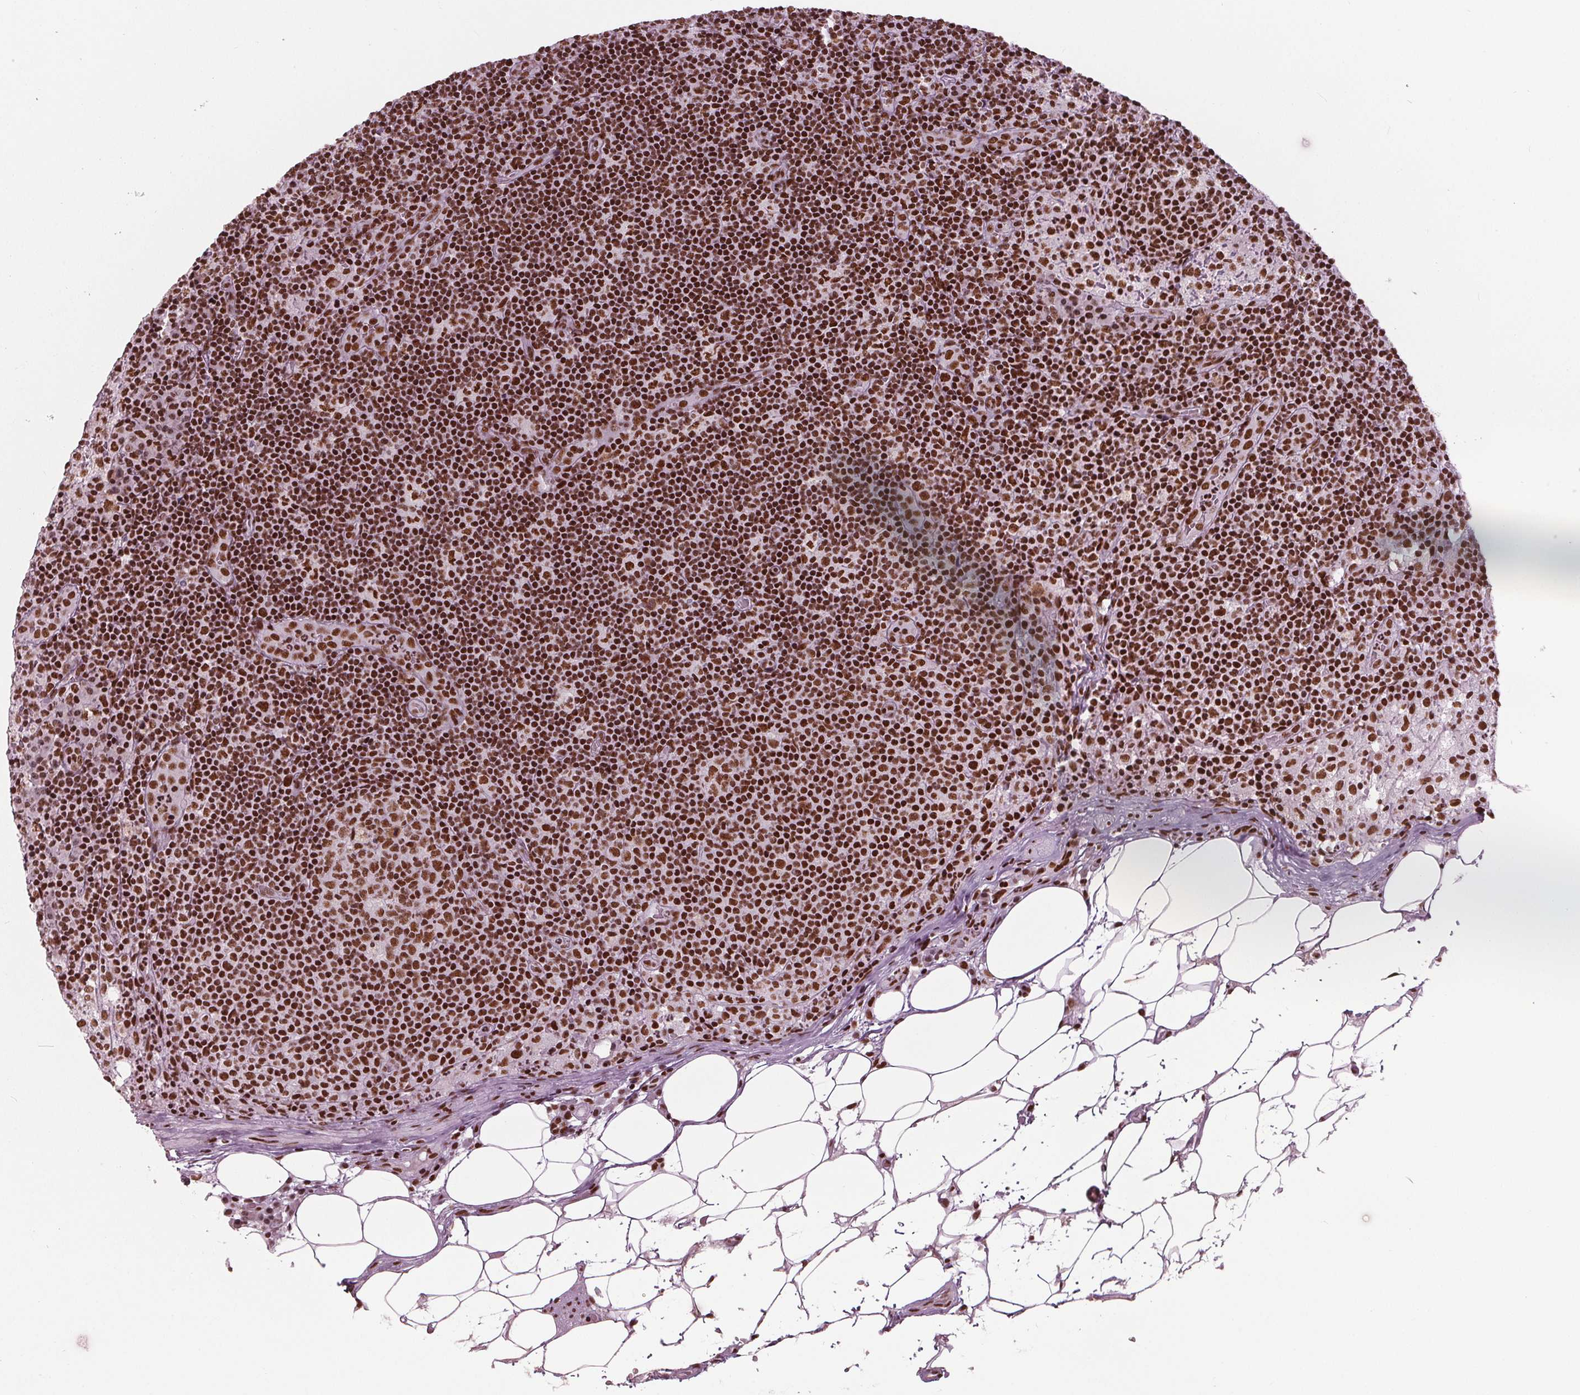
{"staining": {"intensity": "moderate", "quantity": ">75%", "location": "nuclear"}, "tissue": "lymph node", "cell_type": "Germinal center cells", "image_type": "normal", "snomed": [{"axis": "morphology", "description": "Normal tissue, NOS"}, {"axis": "topography", "description": "Lymph node"}], "caption": "About >75% of germinal center cells in unremarkable lymph node reveal moderate nuclear protein expression as visualized by brown immunohistochemical staining.", "gene": "BRD4", "patient": {"sex": "male", "age": 62}}